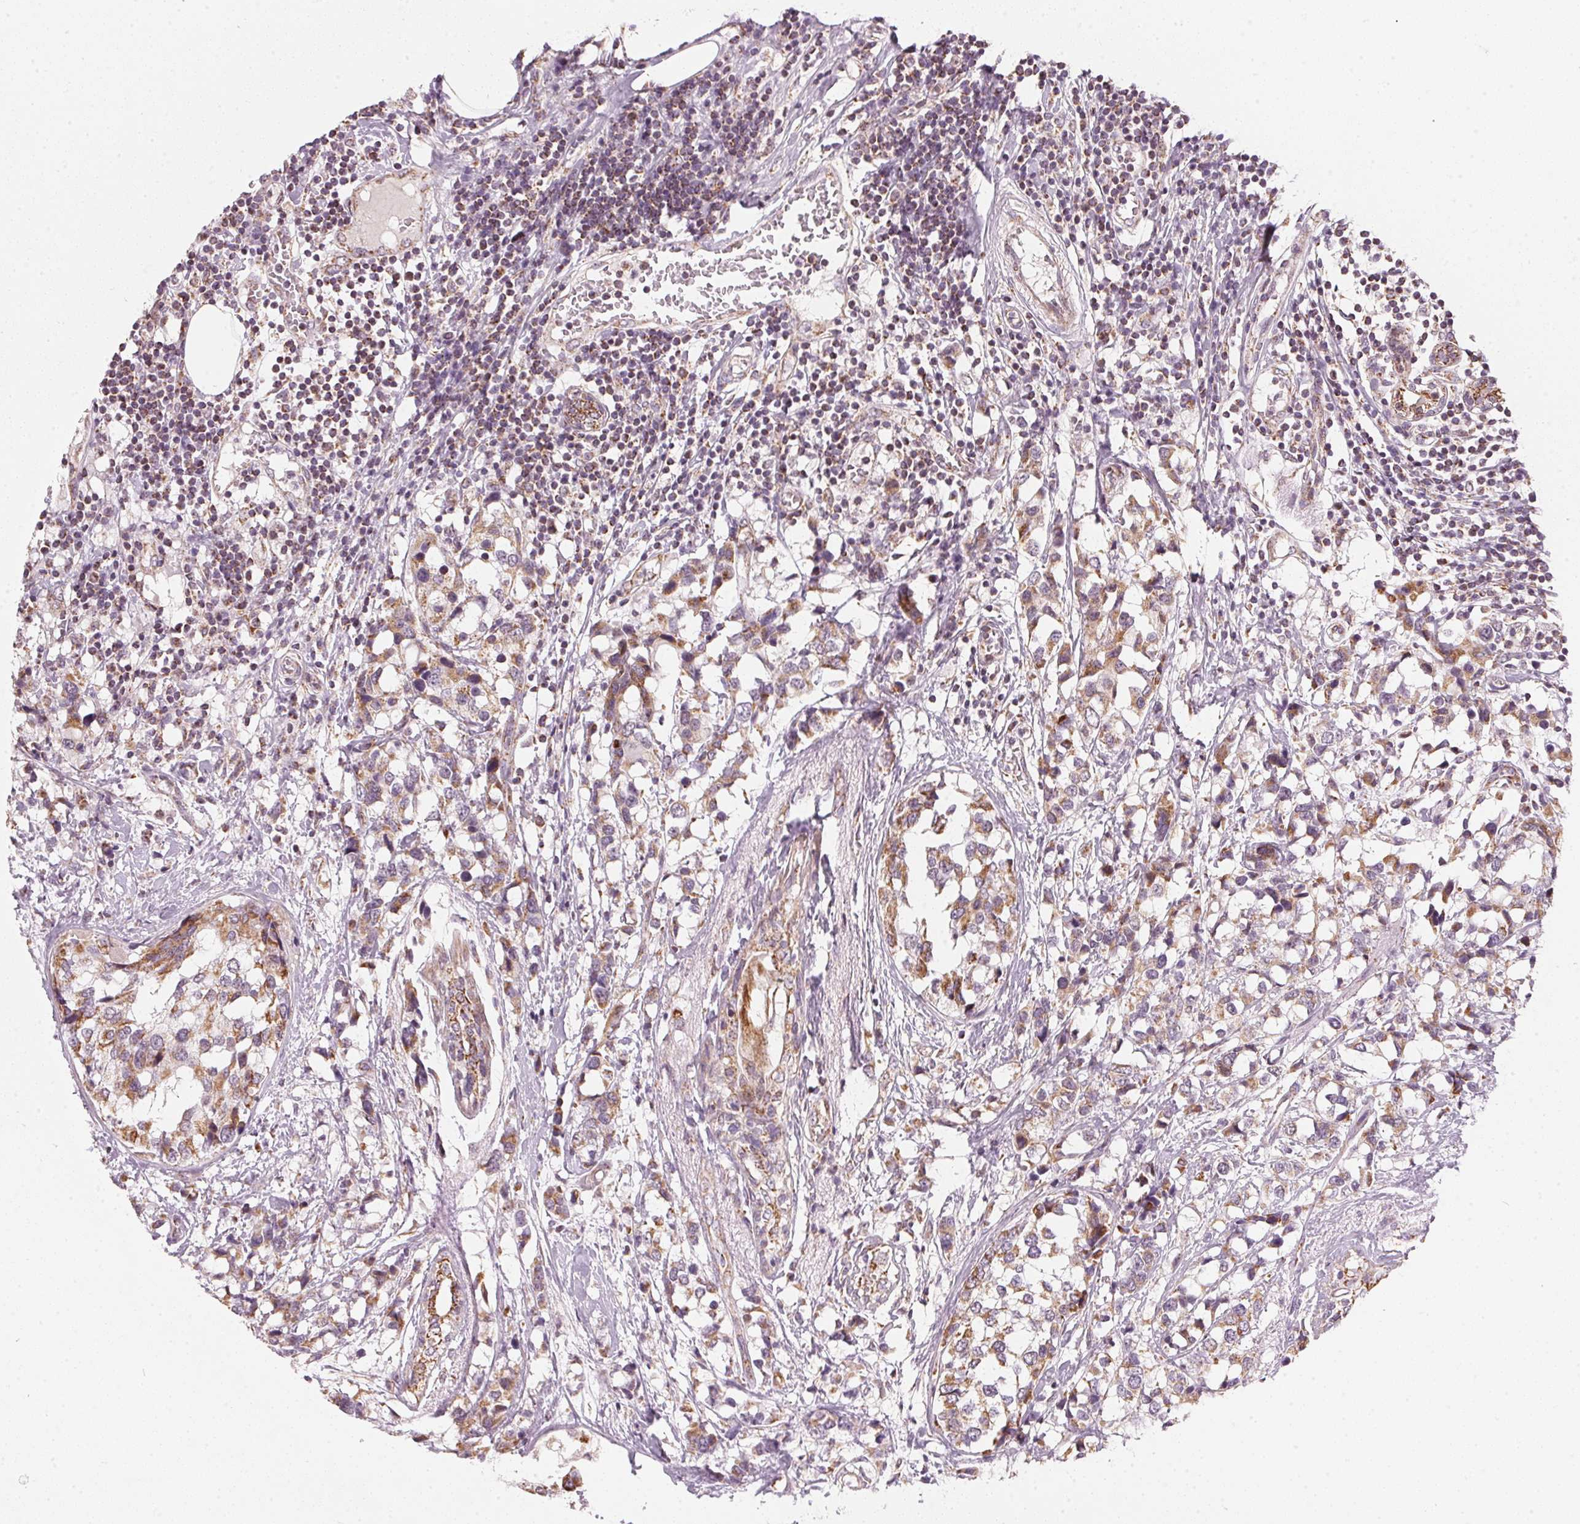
{"staining": {"intensity": "moderate", "quantity": ">75%", "location": "cytoplasmic/membranous"}, "tissue": "breast cancer", "cell_type": "Tumor cells", "image_type": "cancer", "snomed": [{"axis": "morphology", "description": "Lobular carcinoma"}, {"axis": "topography", "description": "Breast"}], "caption": "Tumor cells demonstrate medium levels of moderate cytoplasmic/membranous positivity in about >75% of cells in human breast cancer.", "gene": "COQ7", "patient": {"sex": "female", "age": 59}}